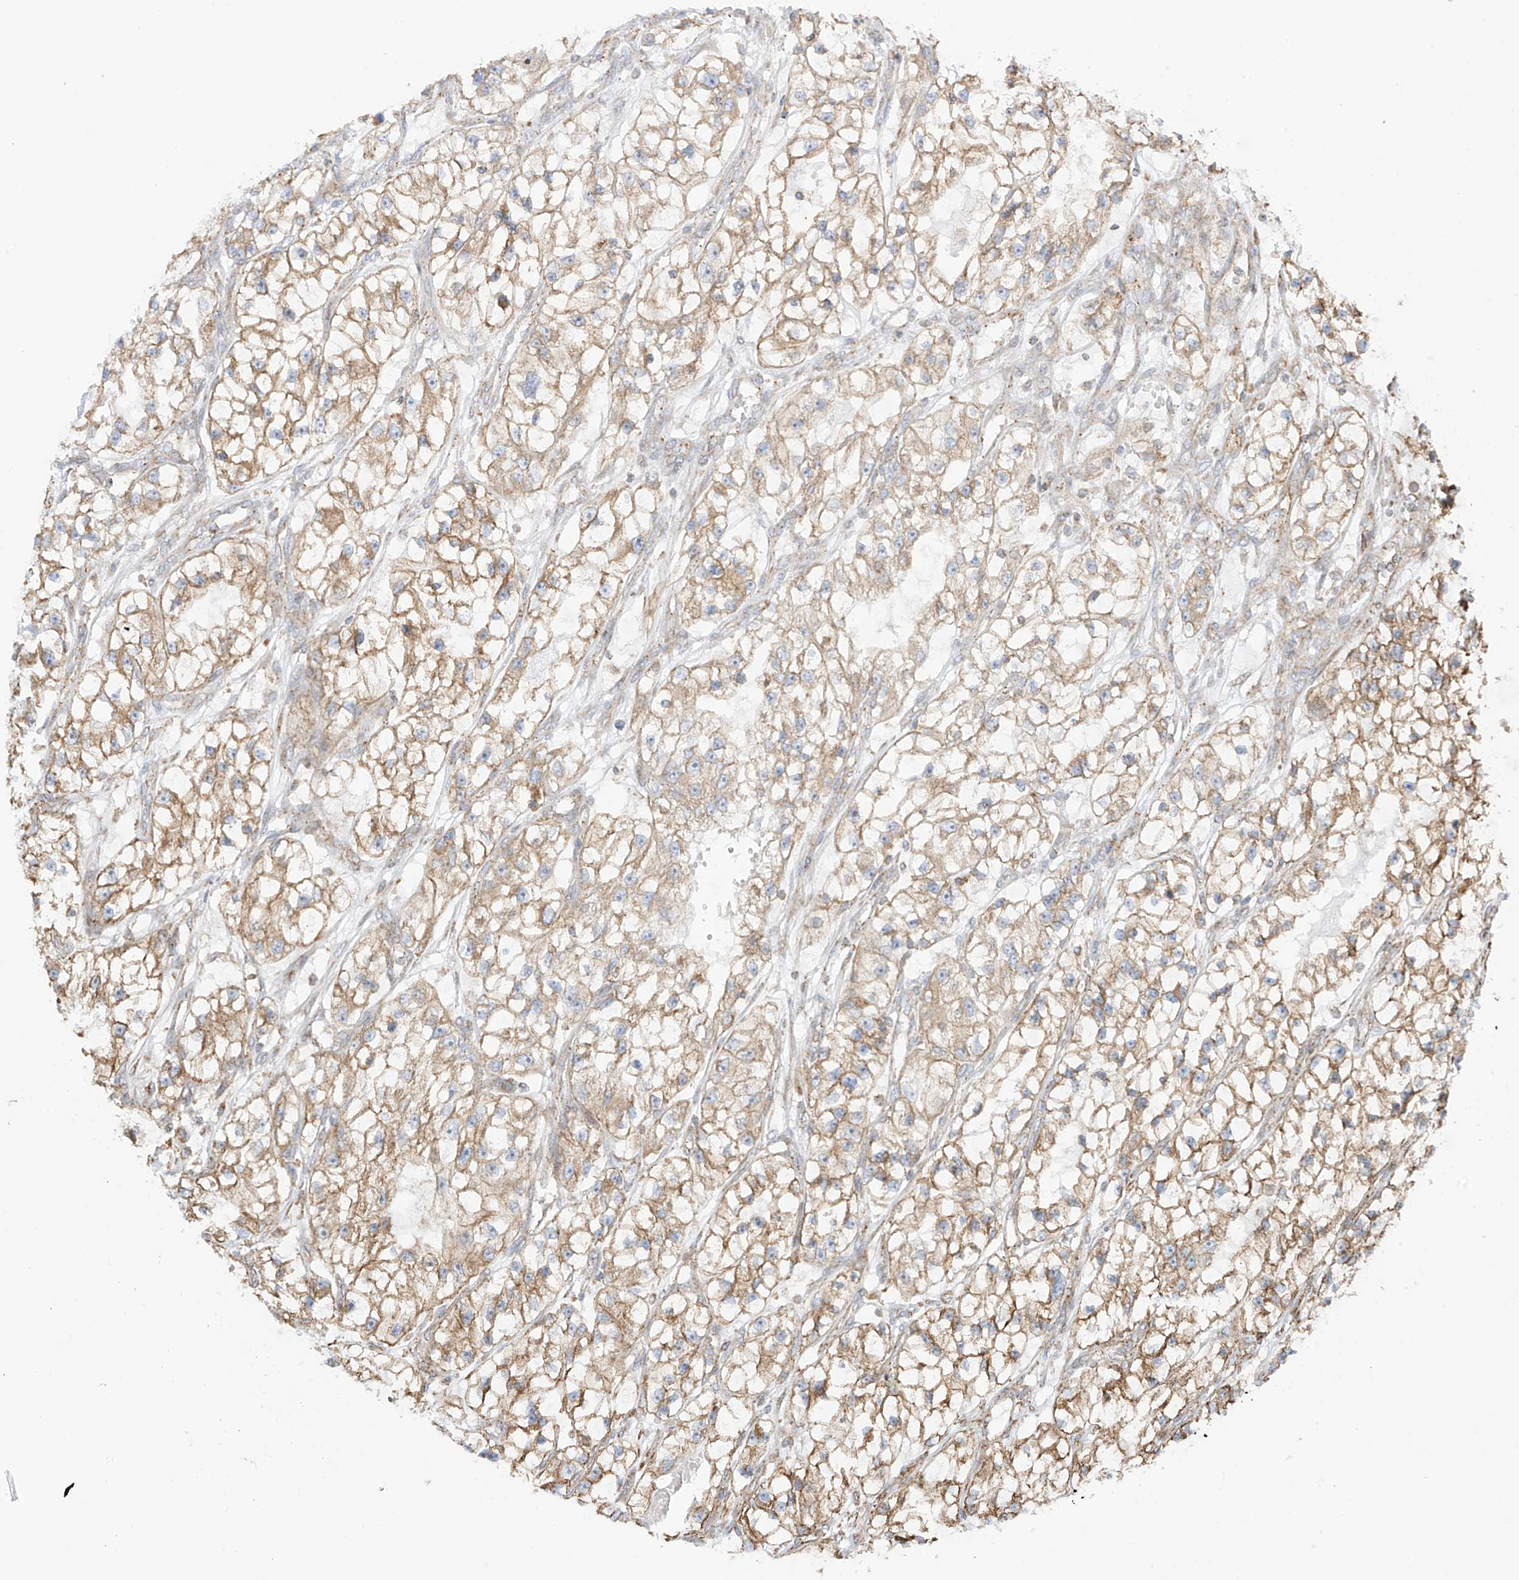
{"staining": {"intensity": "moderate", "quantity": ">75%", "location": "cytoplasmic/membranous"}, "tissue": "renal cancer", "cell_type": "Tumor cells", "image_type": "cancer", "snomed": [{"axis": "morphology", "description": "Adenocarcinoma, NOS"}, {"axis": "topography", "description": "Kidney"}], "caption": "Human renal adenocarcinoma stained with a brown dye displays moderate cytoplasmic/membranous positive positivity in about >75% of tumor cells.", "gene": "XKR3", "patient": {"sex": "female", "age": 57}}